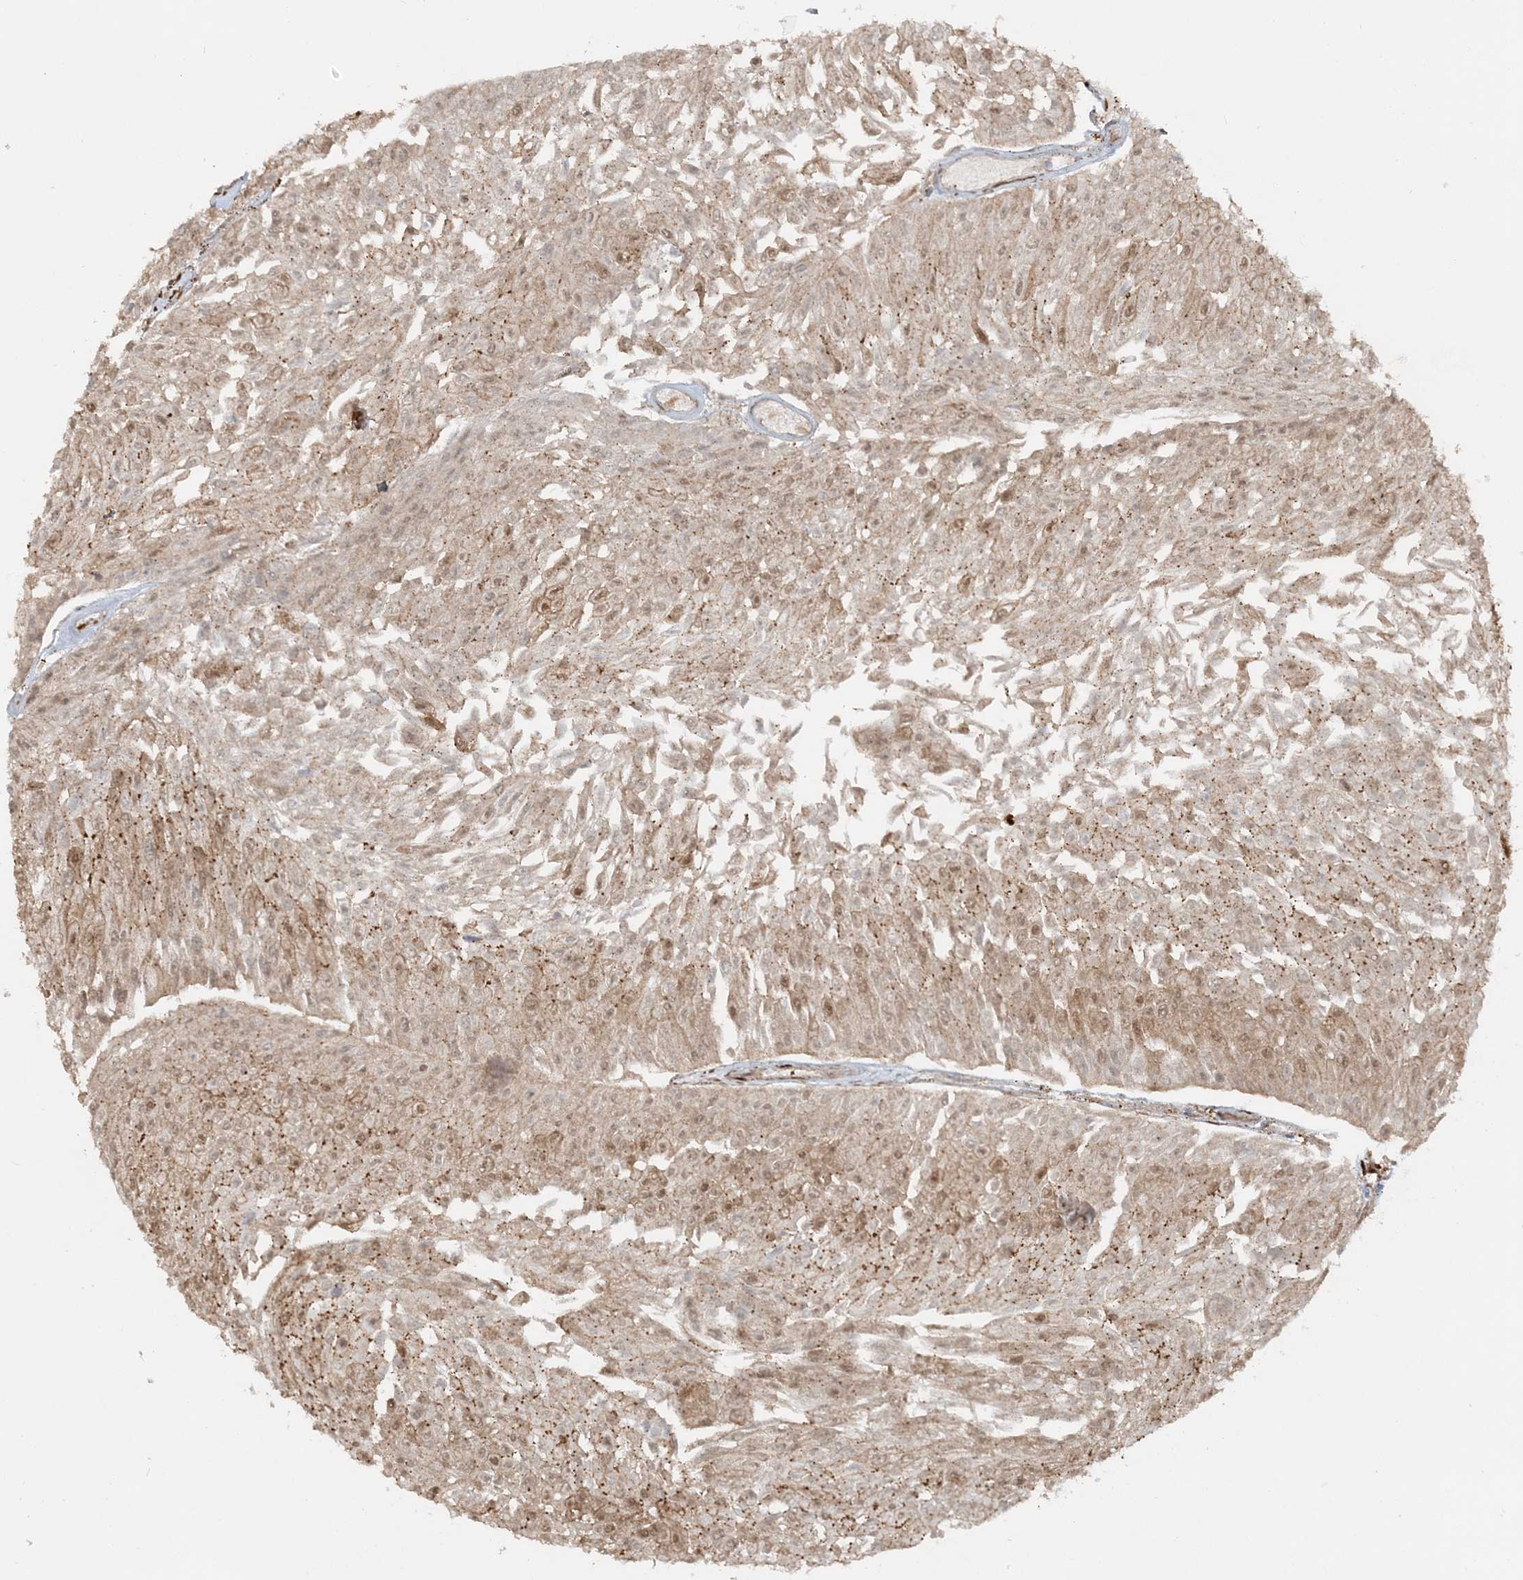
{"staining": {"intensity": "moderate", "quantity": ">75%", "location": "cytoplasmic/membranous"}, "tissue": "urothelial cancer", "cell_type": "Tumor cells", "image_type": "cancer", "snomed": [{"axis": "morphology", "description": "Urothelial carcinoma, Low grade"}, {"axis": "topography", "description": "Urinary bladder"}], "caption": "Tumor cells show moderate cytoplasmic/membranous staining in approximately >75% of cells in urothelial cancer.", "gene": "DSTN", "patient": {"sex": "male", "age": 67}}